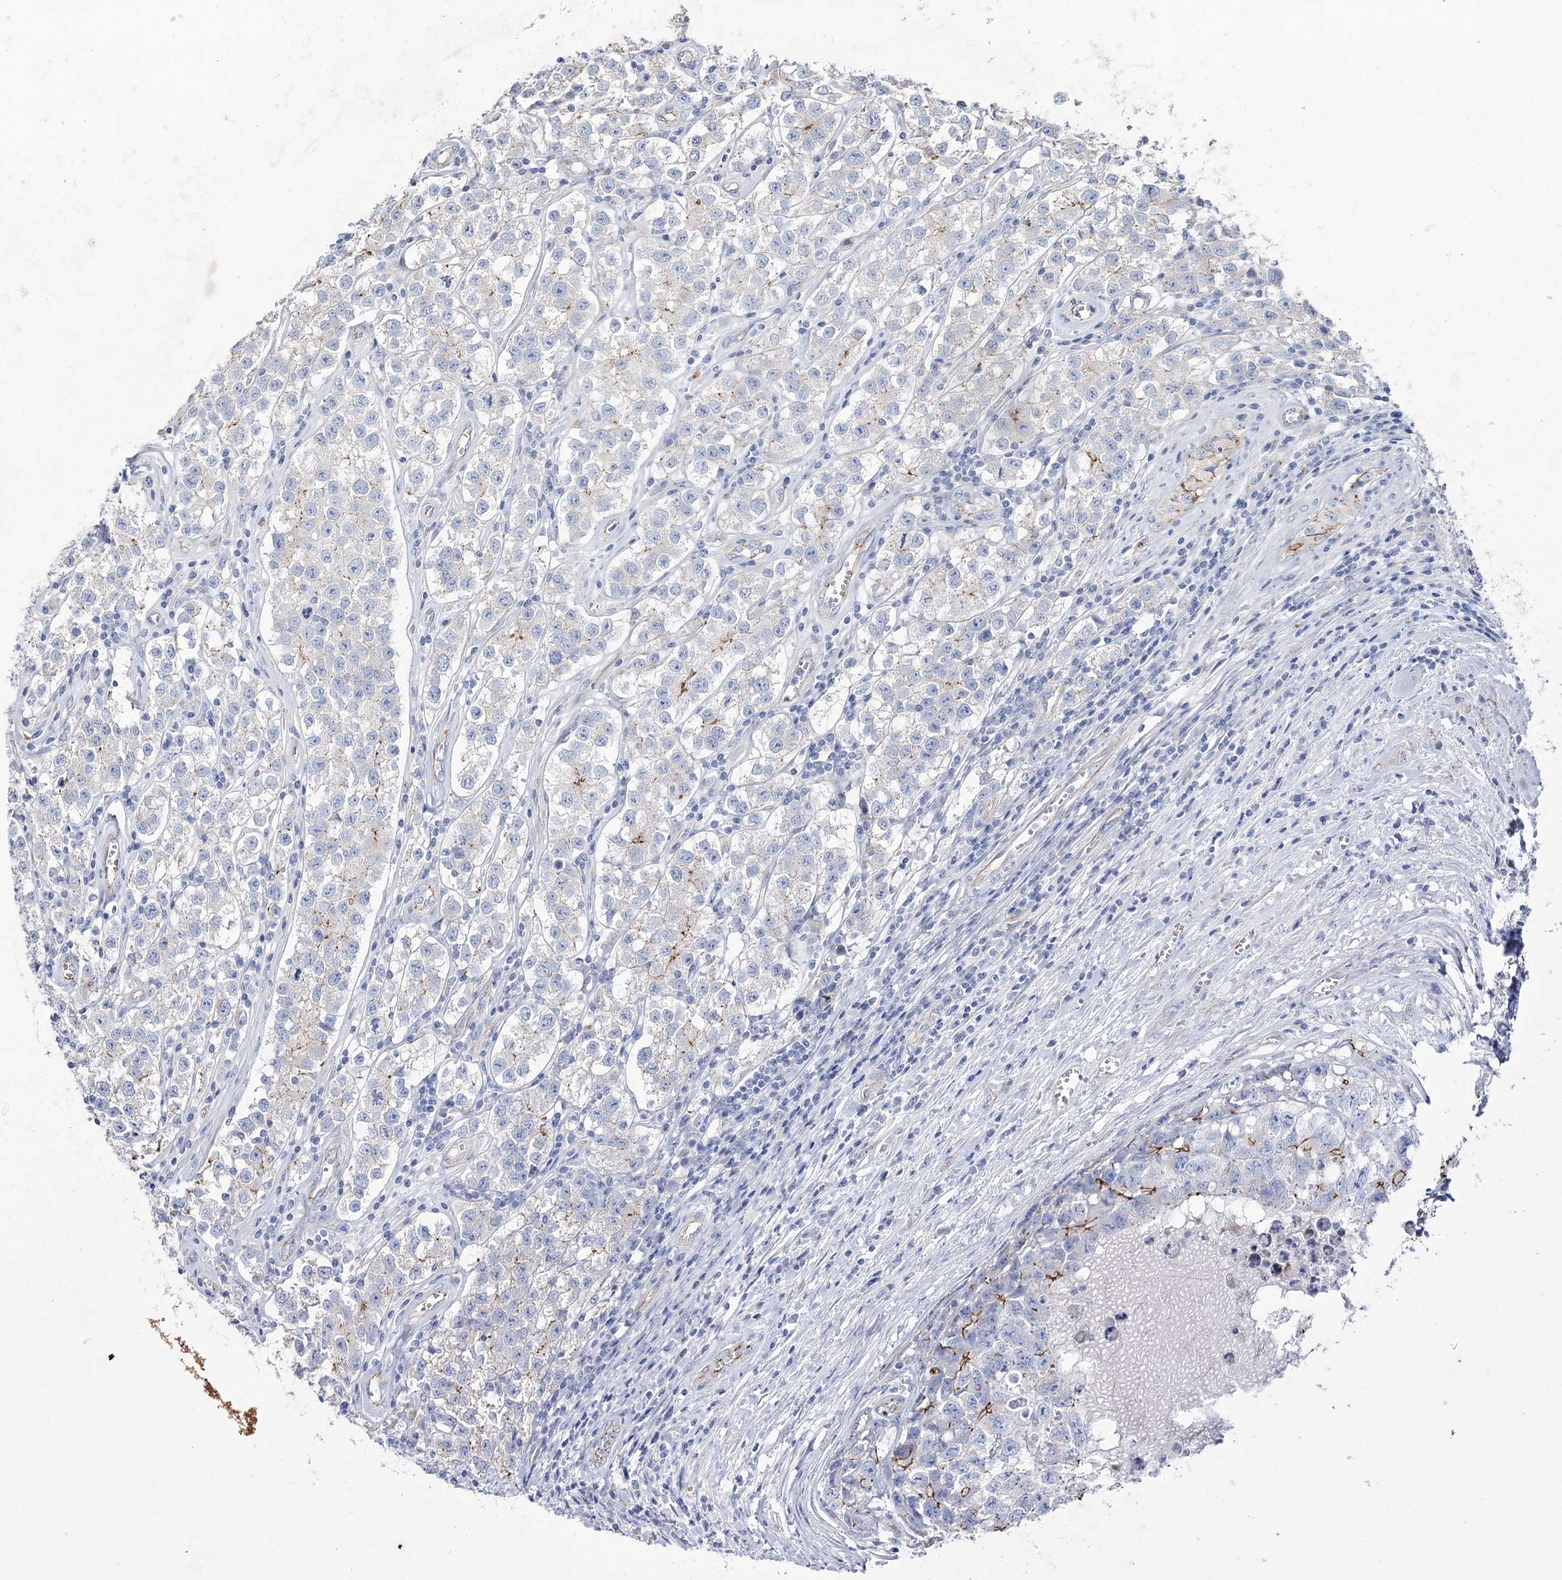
{"staining": {"intensity": "negative", "quantity": "none", "location": "none"}, "tissue": "testis cancer", "cell_type": "Tumor cells", "image_type": "cancer", "snomed": [{"axis": "morphology", "description": "Seminoma, NOS"}, {"axis": "morphology", "description": "Carcinoma, Embryonal, NOS"}, {"axis": "topography", "description": "Testis"}], "caption": "IHC of testis cancer demonstrates no positivity in tumor cells.", "gene": "LDLRAD3", "patient": {"sex": "male", "age": 43}}